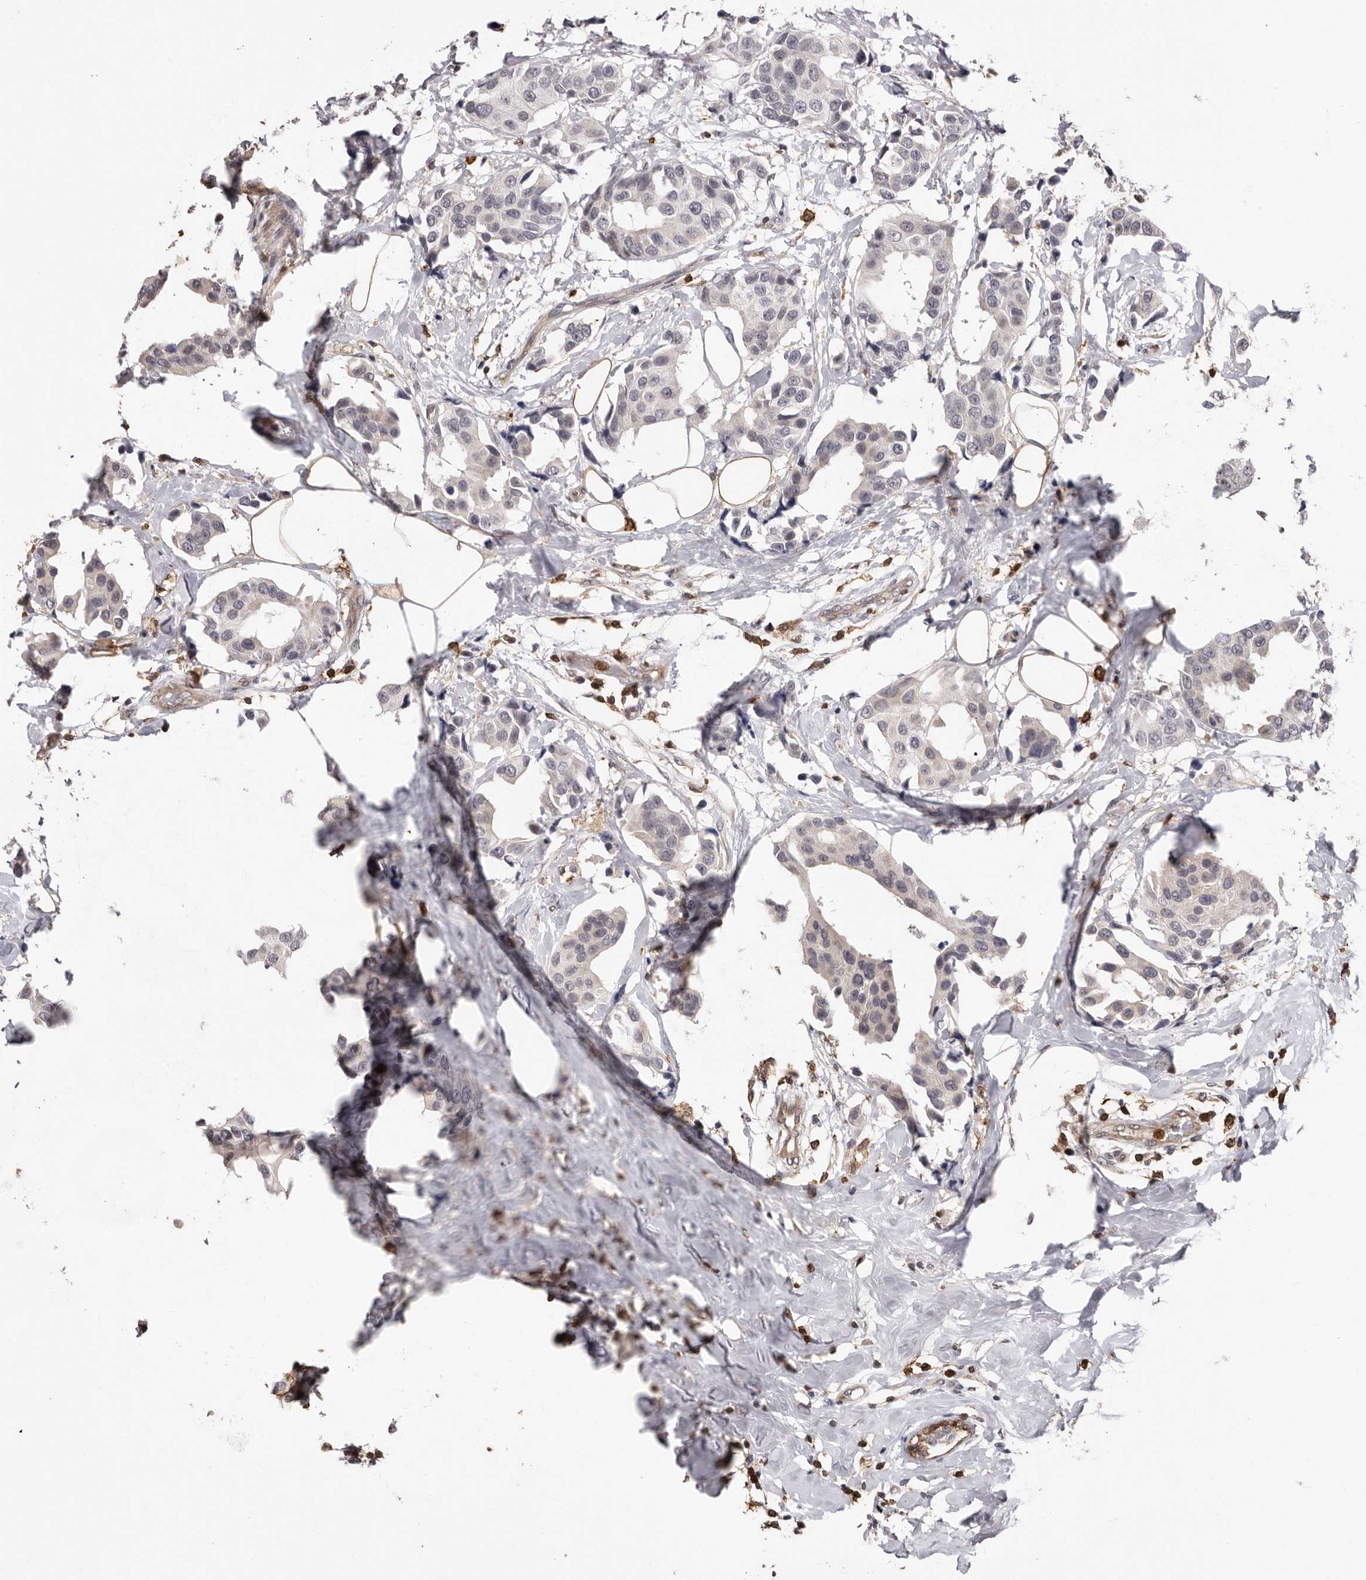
{"staining": {"intensity": "negative", "quantity": "none", "location": "none"}, "tissue": "breast cancer", "cell_type": "Tumor cells", "image_type": "cancer", "snomed": [{"axis": "morphology", "description": "Normal tissue, NOS"}, {"axis": "morphology", "description": "Duct carcinoma"}, {"axis": "topography", "description": "Breast"}], "caption": "Immunohistochemical staining of human breast invasive ductal carcinoma displays no significant staining in tumor cells.", "gene": "PRR12", "patient": {"sex": "female", "age": 39}}